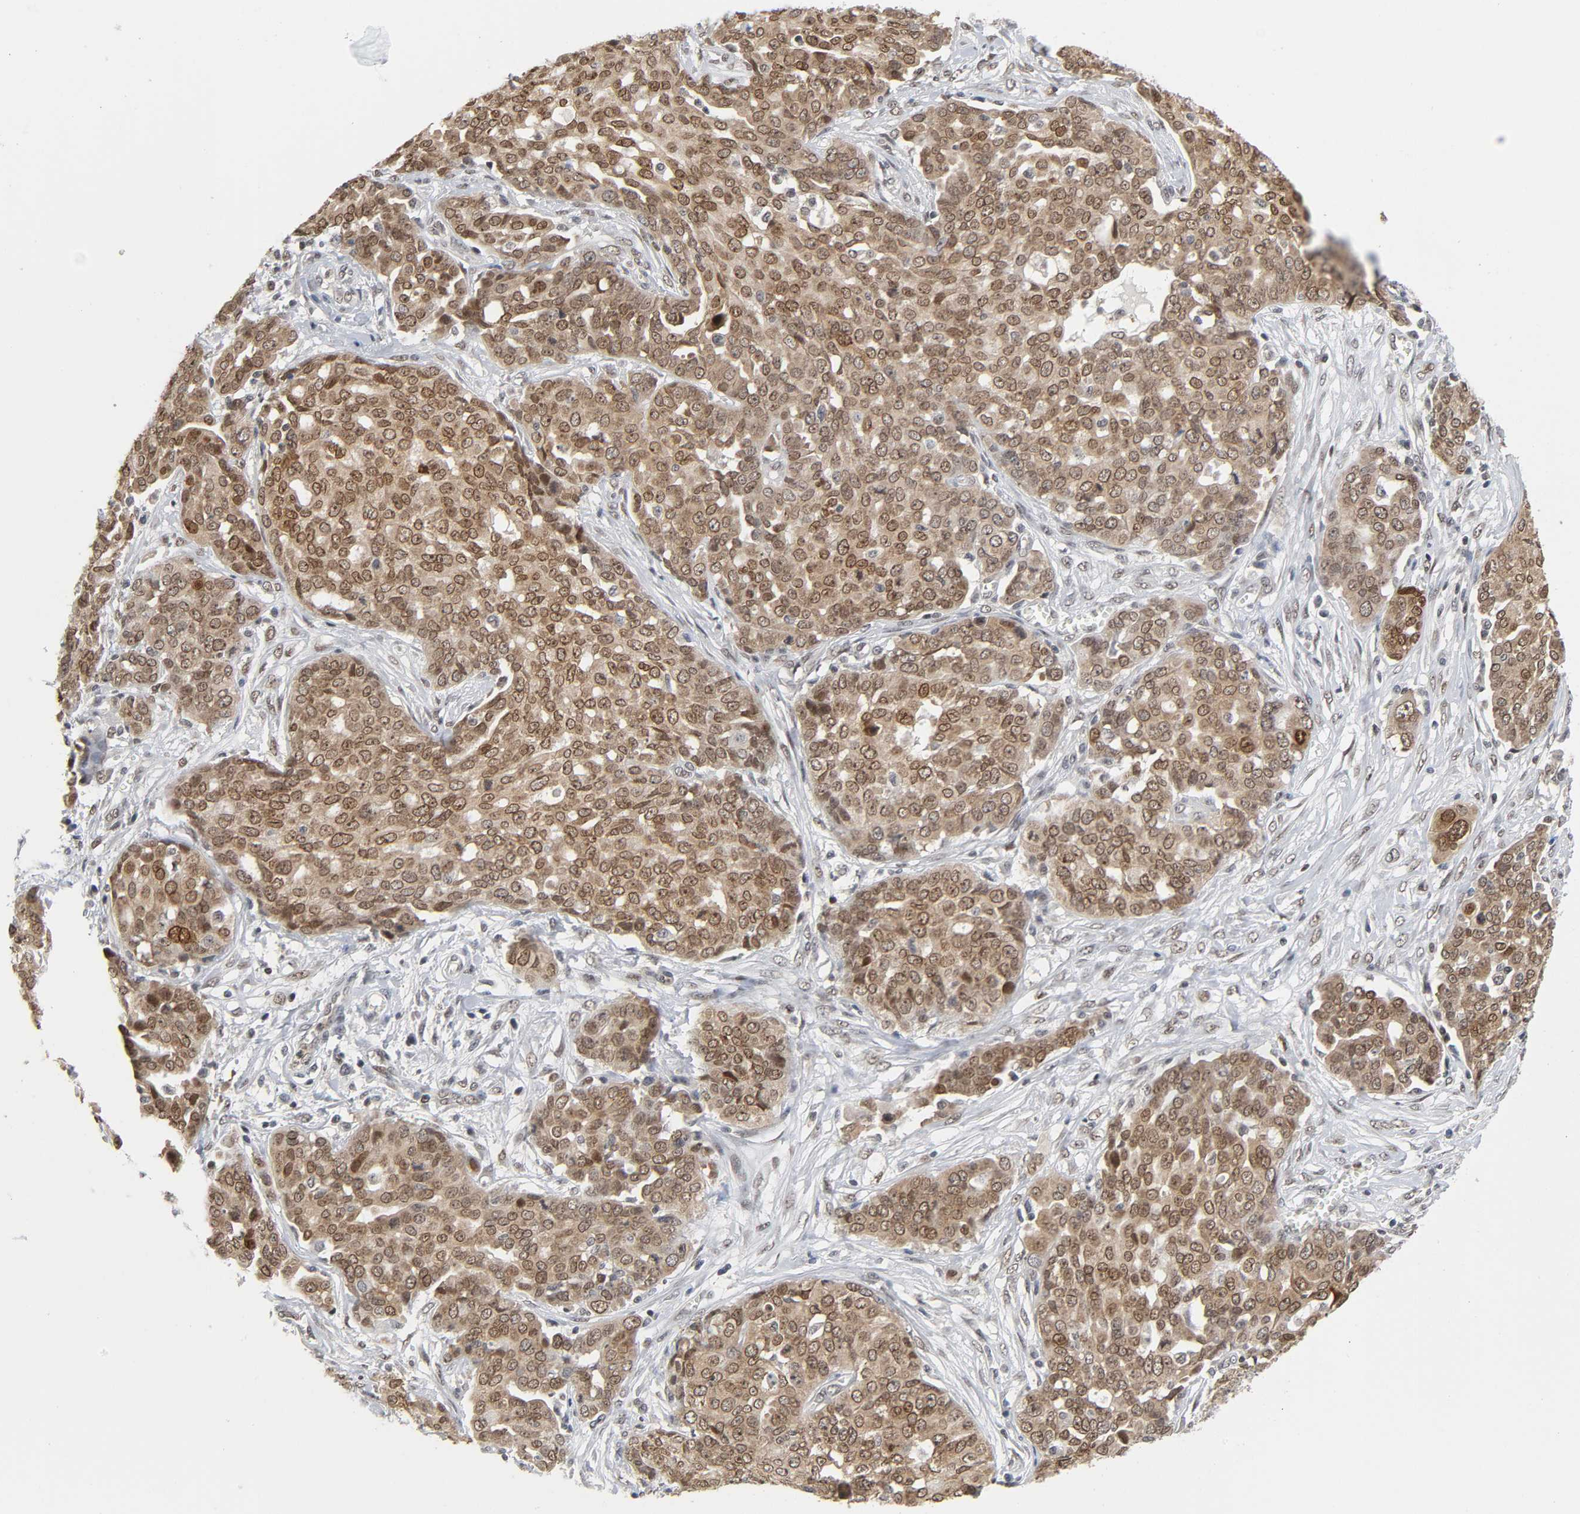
{"staining": {"intensity": "moderate", "quantity": ">75%", "location": "cytoplasmic/membranous,nuclear"}, "tissue": "ovarian cancer", "cell_type": "Tumor cells", "image_type": "cancer", "snomed": [{"axis": "morphology", "description": "Cystadenocarcinoma, serous, NOS"}, {"axis": "topography", "description": "Soft tissue"}, {"axis": "topography", "description": "Ovary"}], "caption": "An image of ovarian cancer (serous cystadenocarcinoma) stained for a protein shows moderate cytoplasmic/membranous and nuclear brown staining in tumor cells. (DAB IHC with brightfield microscopy, high magnification).", "gene": "SUMO1", "patient": {"sex": "female", "age": 57}}